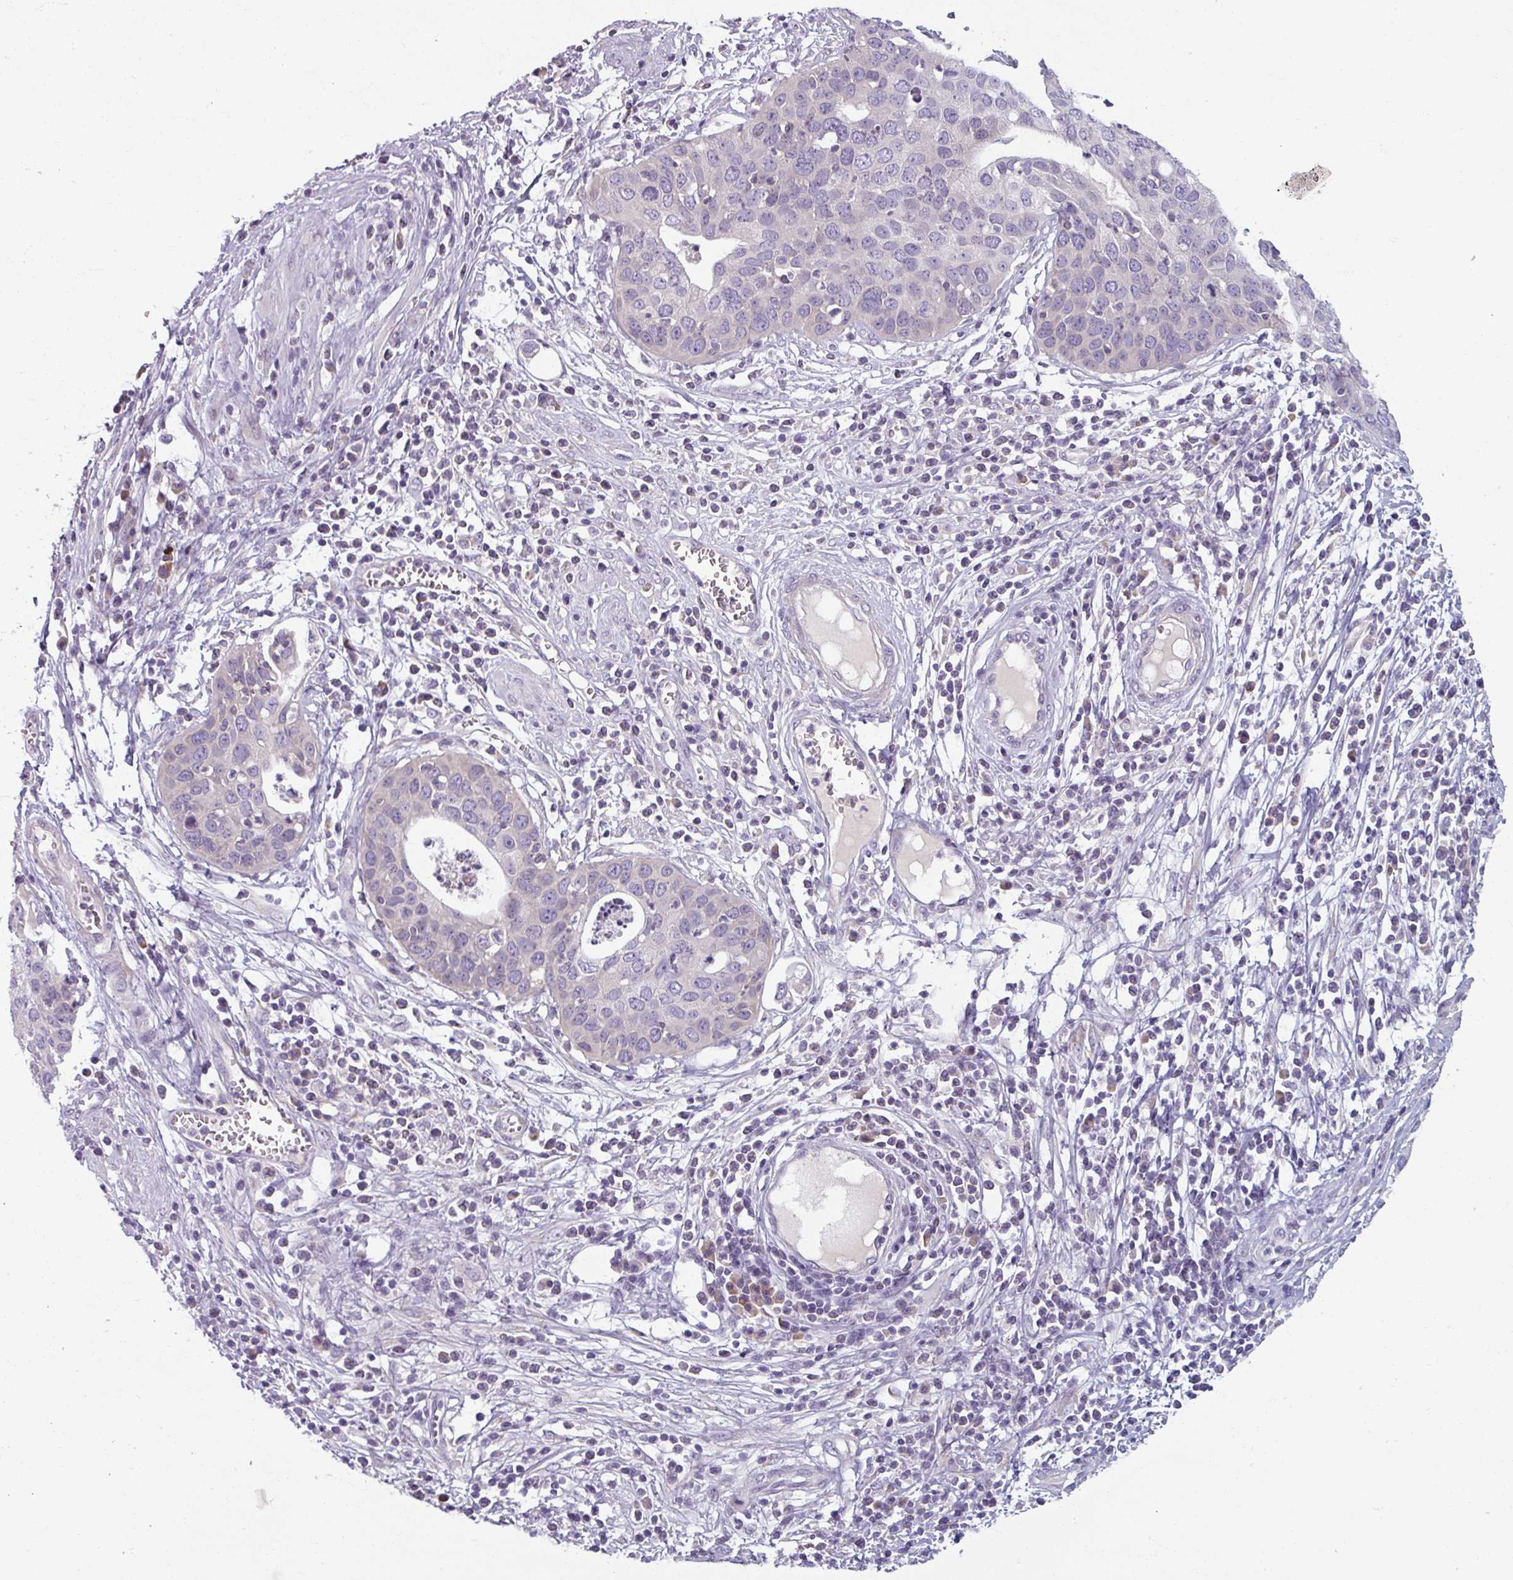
{"staining": {"intensity": "negative", "quantity": "none", "location": "none"}, "tissue": "cervical cancer", "cell_type": "Tumor cells", "image_type": "cancer", "snomed": [{"axis": "morphology", "description": "Squamous cell carcinoma, NOS"}, {"axis": "topography", "description": "Cervix"}], "caption": "Tumor cells are negative for protein expression in human cervical cancer.", "gene": "SMIM11", "patient": {"sex": "female", "age": 36}}